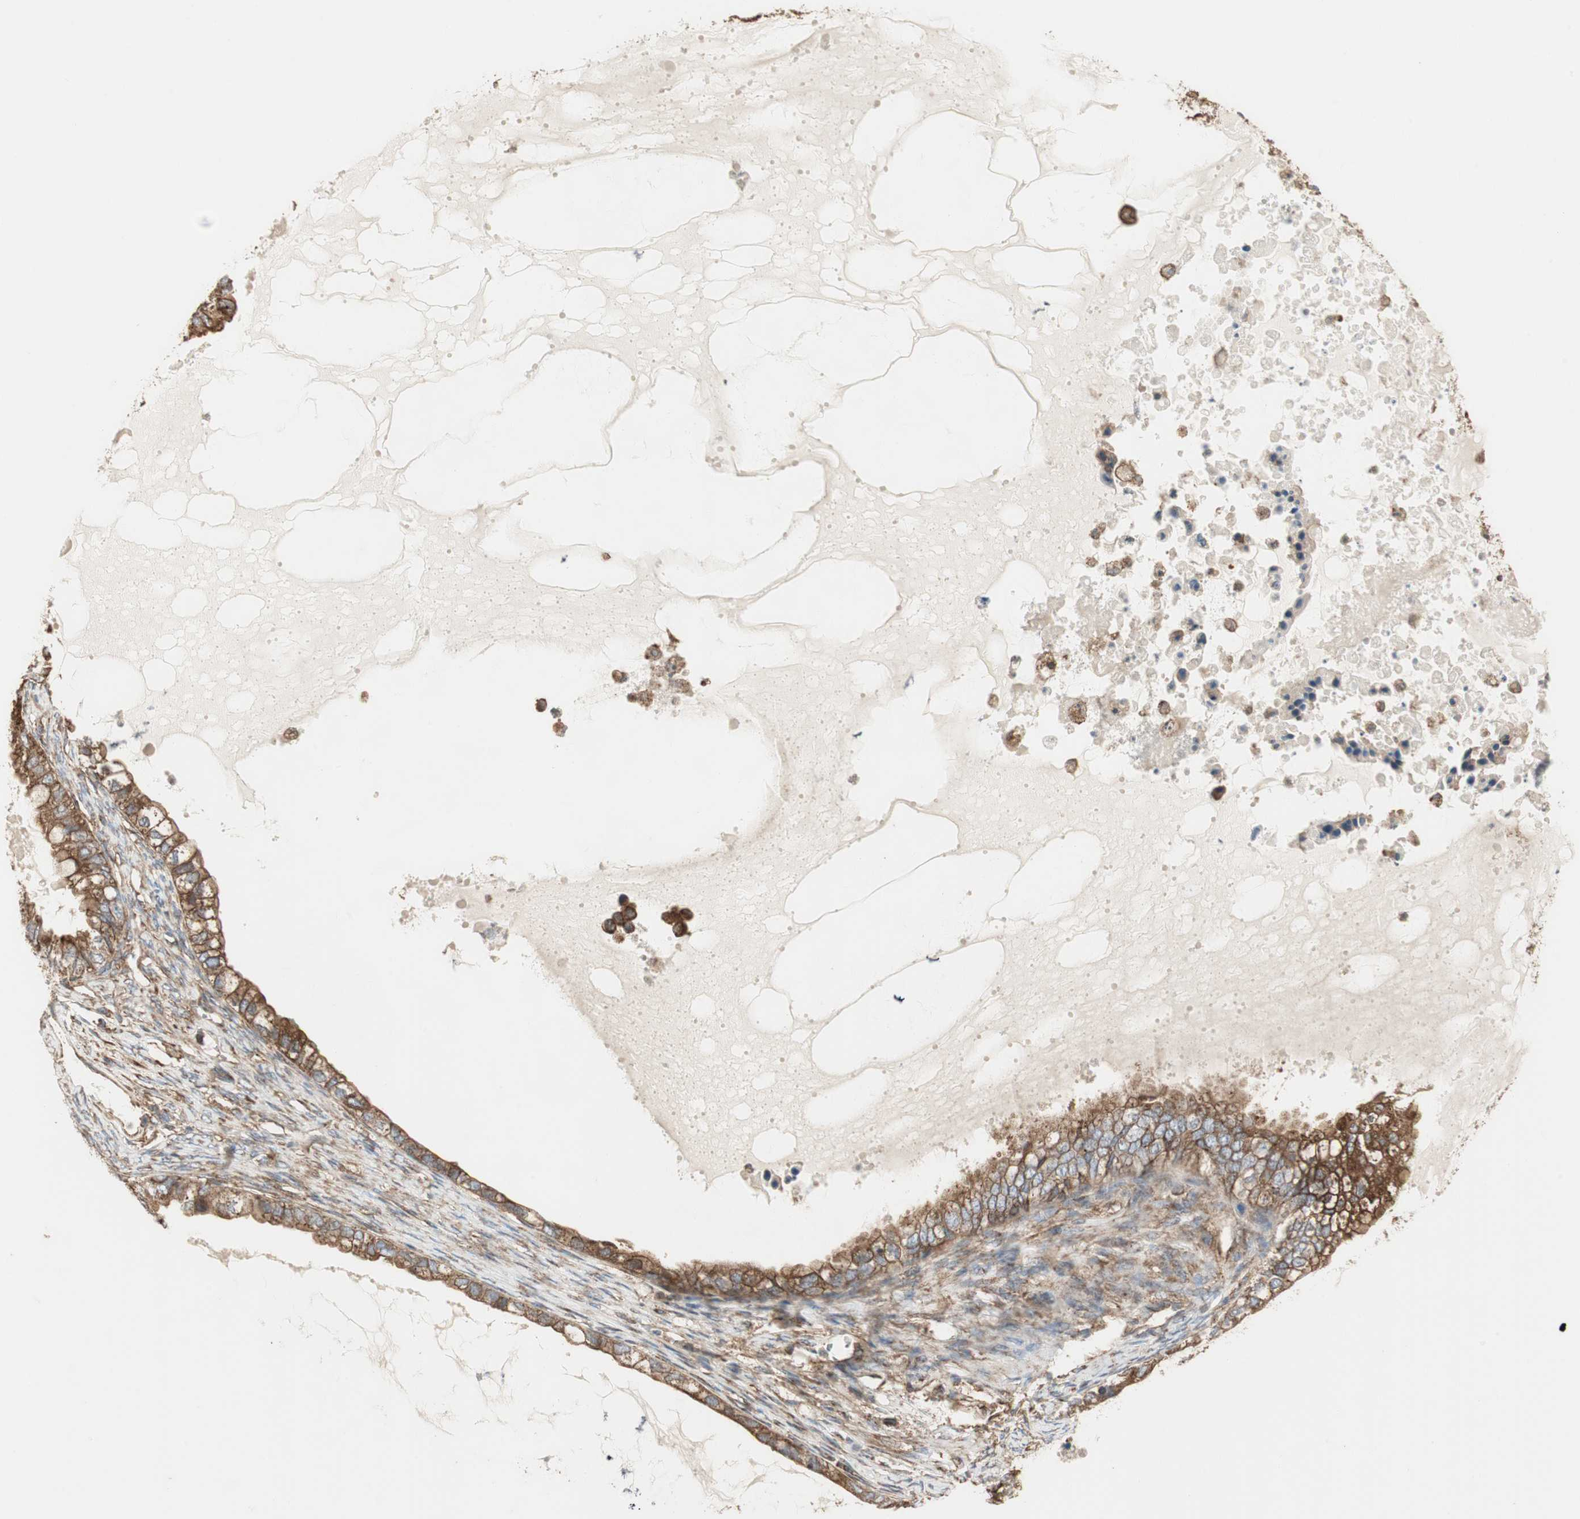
{"staining": {"intensity": "strong", "quantity": ">75%", "location": "cytoplasmic/membranous"}, "tissue": "ovarian cancer", "cell_type": "Tumor cells", "image_type": "cancer", "snomed": [{"axis": "morphology", "description": "Cystadenocarcinoma, mucinous, NOS"}, {"axis": "topography", "description": "Ovary"}], "caption": "Brown immunohistochemical staining in ovarian cancer reveals strong cytoplasmic/membranous positivity in about >75% of tumor cells. (brown staining indicates protein expression, while blue staining denotes nuclei).", "gene": "H6PD", "patient": {"sex": "female", "age": 80}}